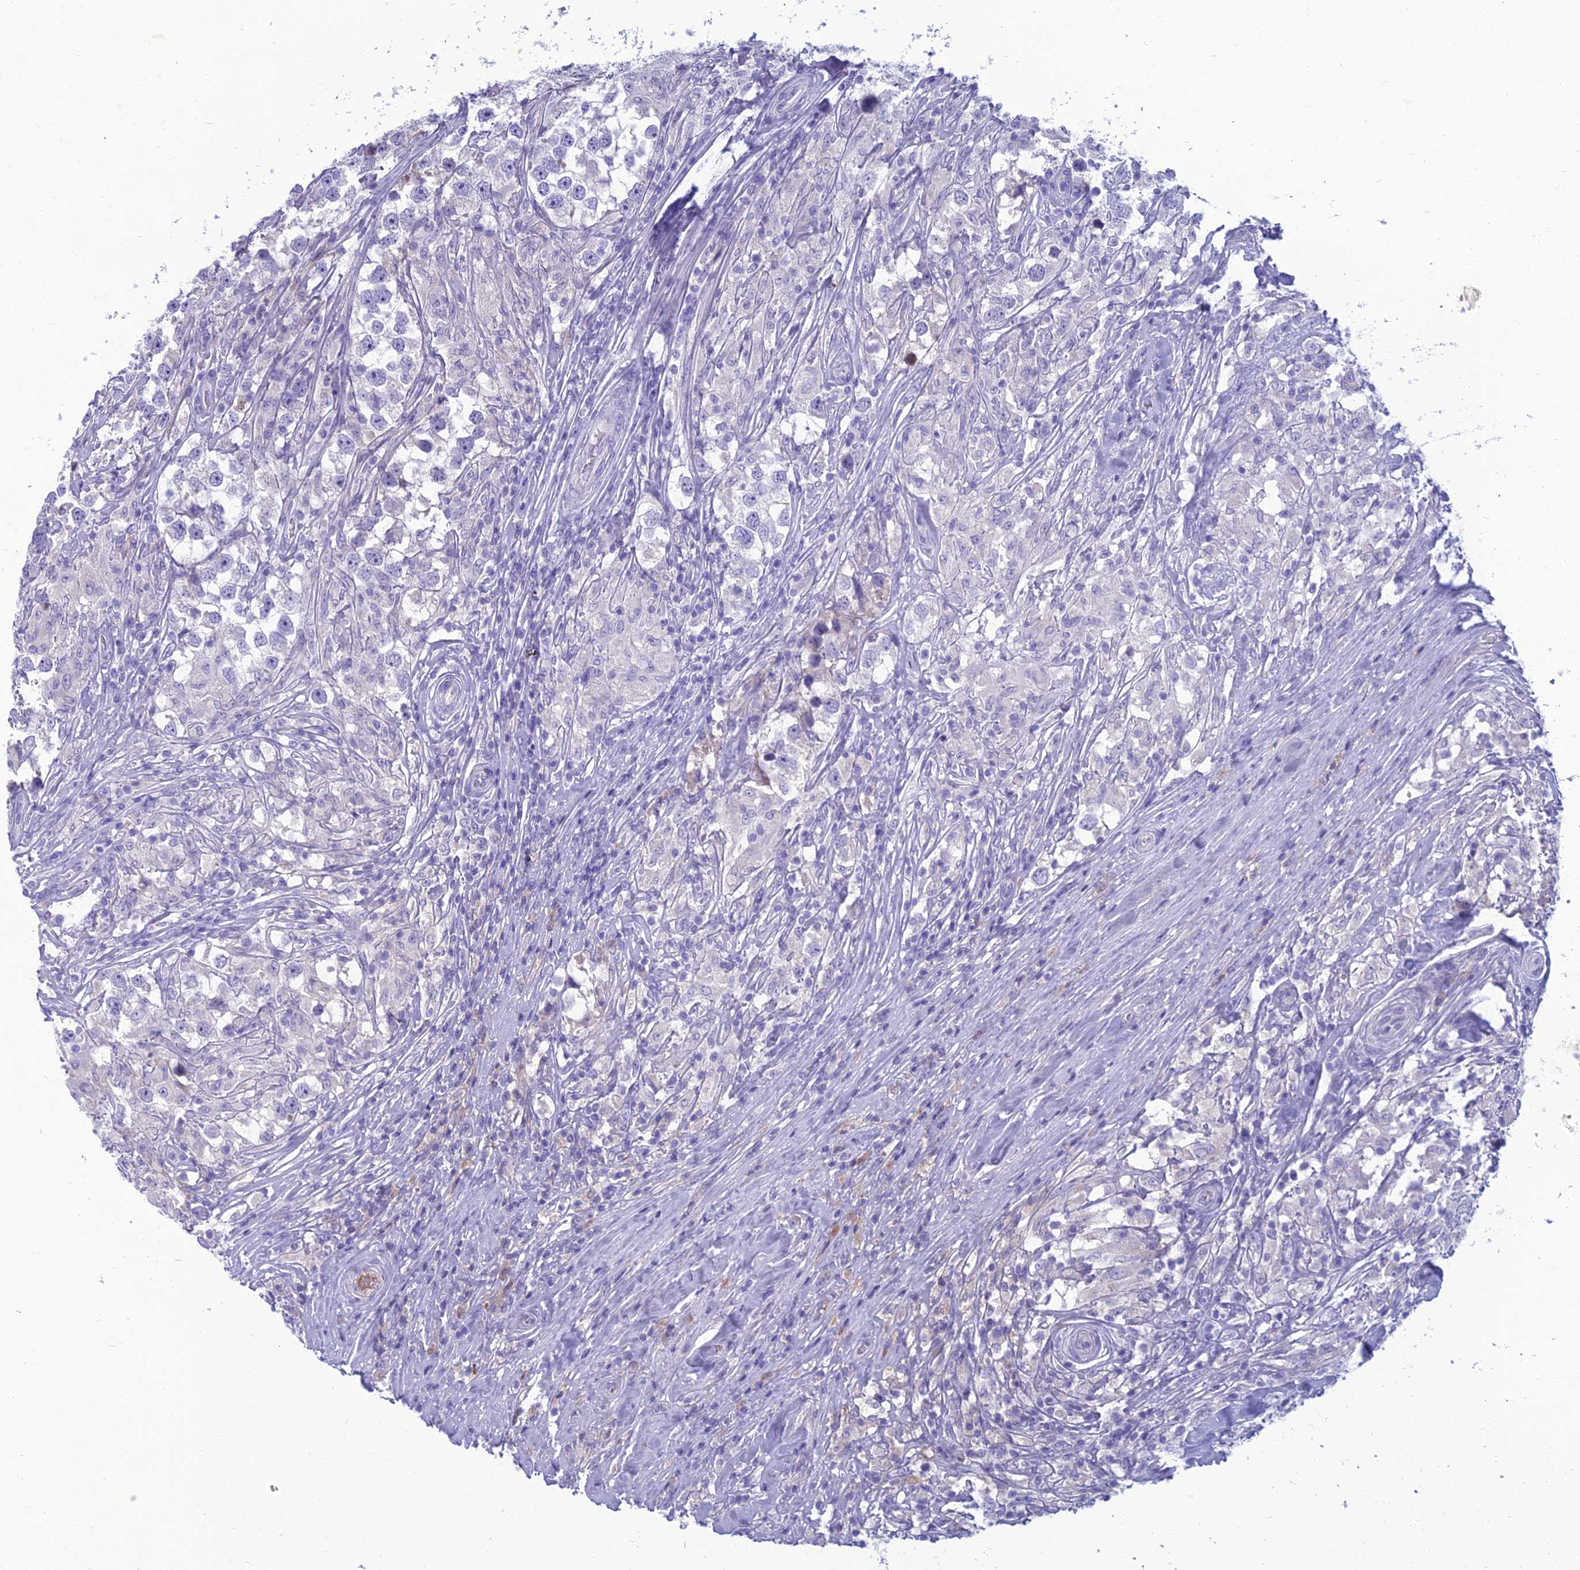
{"staining": {"intensity": "negative", "quantity": "none", "location": "none"}, "tissue": "testis cancer", "cell_type": "Tumor cells", "image_type": "cancer", "snomed": [{"axis": "morphology", "description": "Seminoma, NOS"}, {"axis": "topography", "description": "Testis"}], "caption": "DAB immunohistochemical staining of testis seminoma shows no significant staining in tumor cells. Nuclei are stained in blue.", "gene": "SPTLC3", "patient": {"sex": "male", "age": 46}}